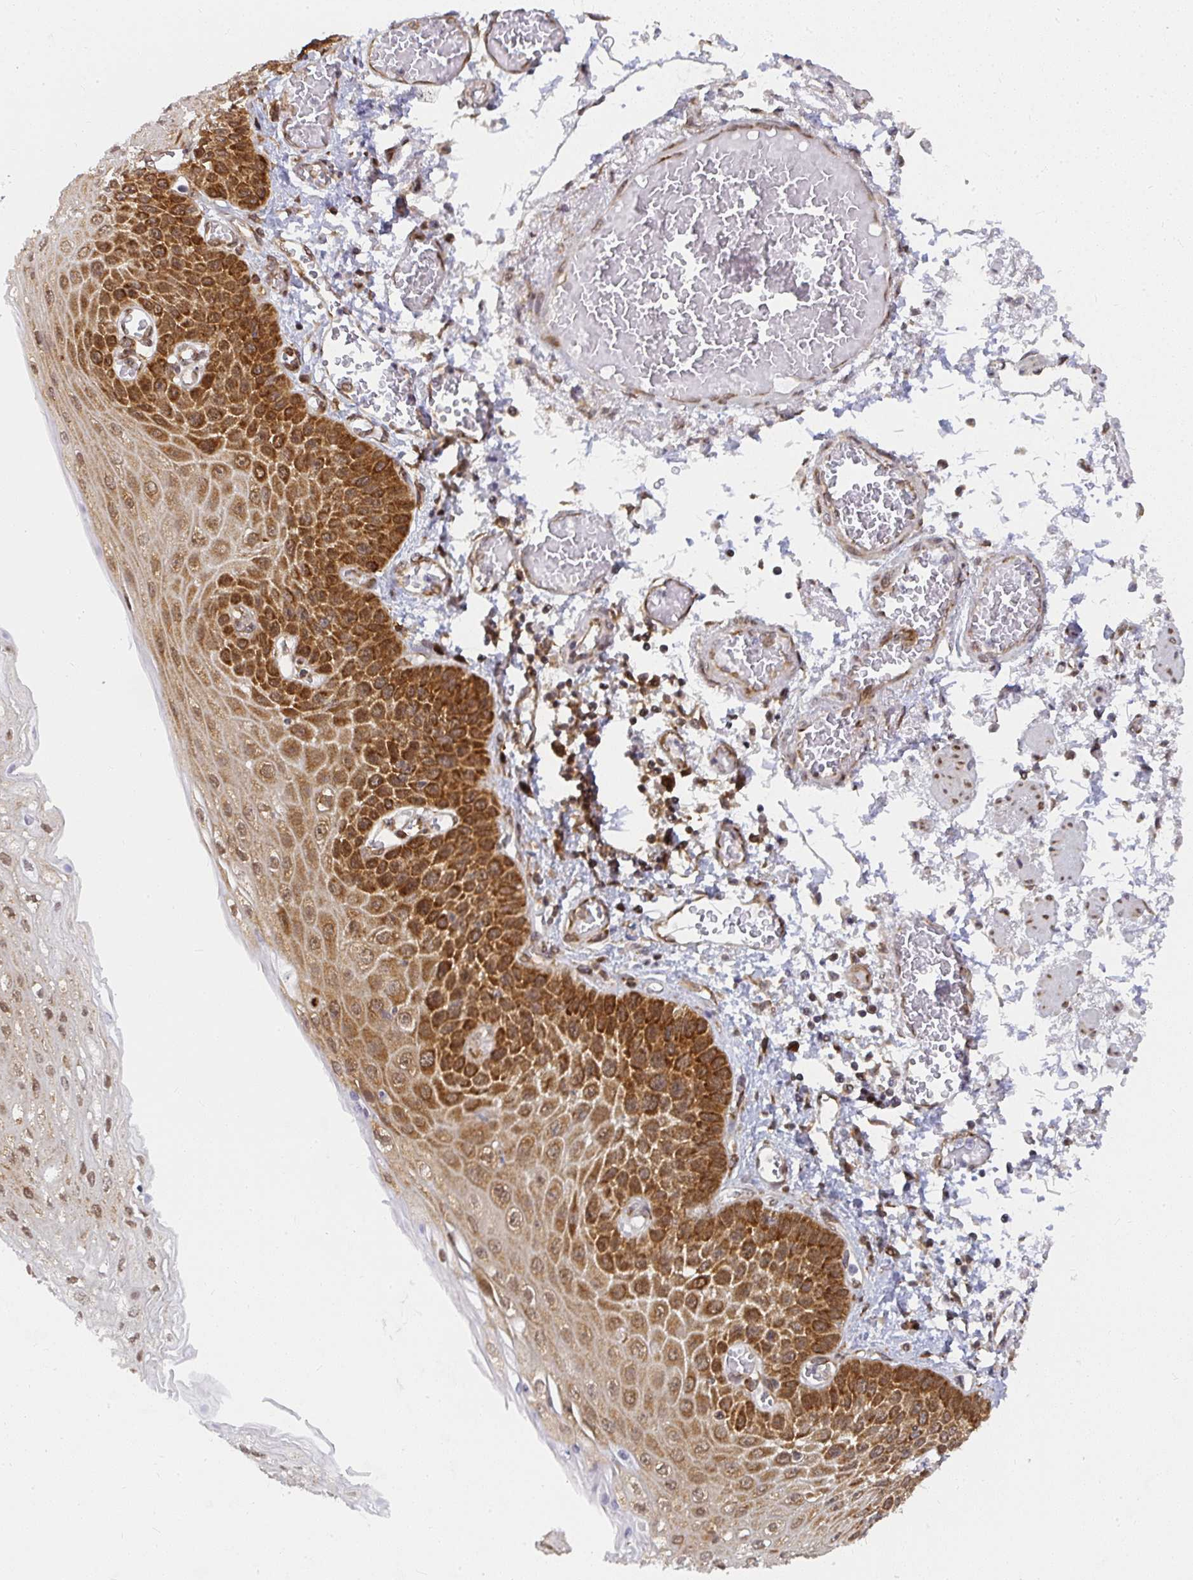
{"staining": {"intensity": "strong", "quantity": ">75%", "location": "cytoplasmic/membranous"}, "tissue": "esophagus", "cell_type": "Squamous epithelial cells", "image_type": "normal", "snomed": [{"axis": "morphology", "description": "Normal tissue, NOS"}, {"axis": "morphology", "description": "Adenocarcinoma, NOS"}, {"axis": "topography", "description": "Esophagus"}], "caption": "Protein analysis of benign esophagus shows strong cytoplasmic/membranous expression in approximately >75% of squamous epithelial cells.", "gene": "SYNCRIP", "patient": {"sex": "male", "age": 81}}